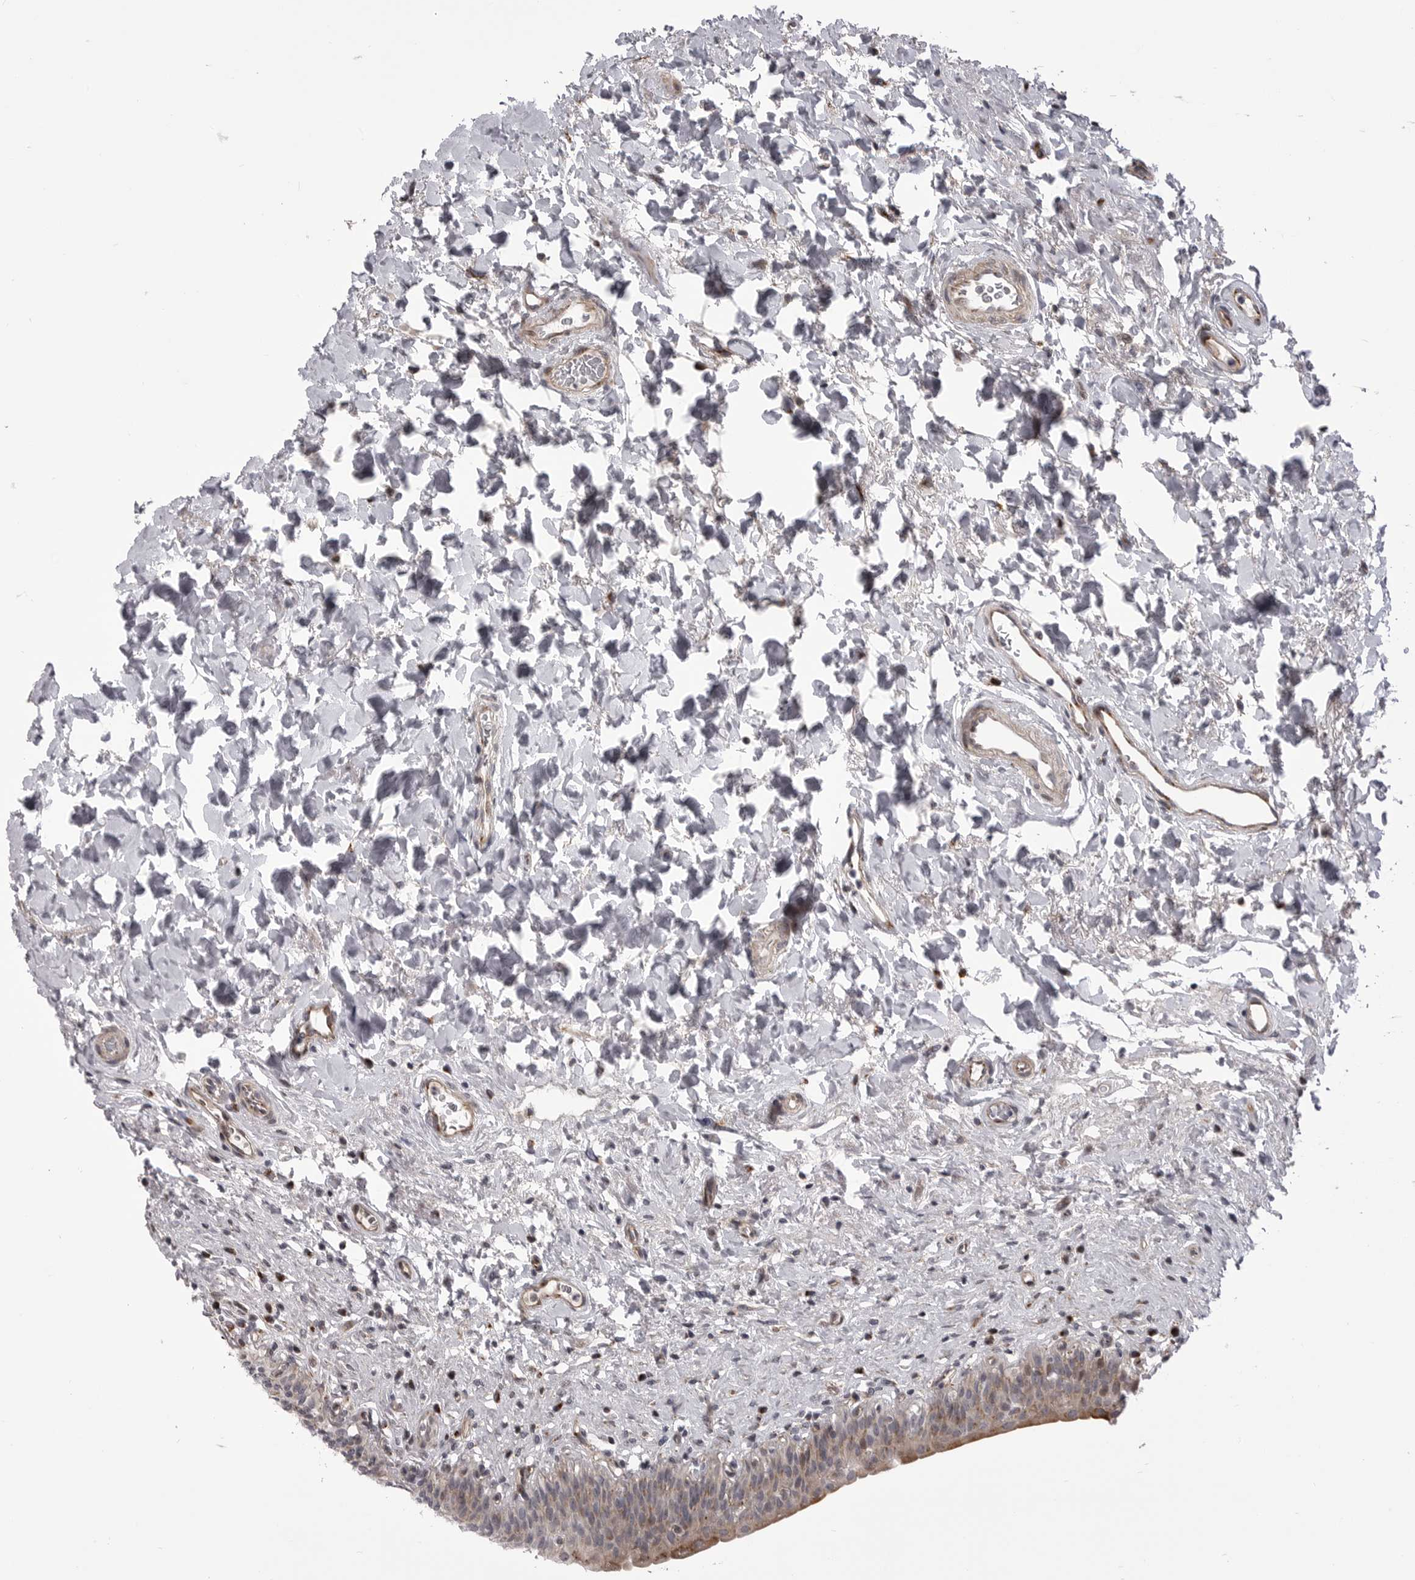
{"staining": {"intensity": "weak", "quantity": "25%-75%", "location": "cytoplasmic/membranous"}, "tissue": "urinary bladder", "cell_type": "Urothelial cells", "image_type": "normal", "snomed": [{"axis": "morphology", "description": "Normal tissue, NOS"}, {"axis": "topography", "description": "Urinary bladder"}], "caption": "IHC micrograph of normal human urinary bladder stained for a protein (brown), which shows low levels of weak cytoplasmic/membranous staining in approximately 25%-75% of urothelial cells.", "gene": "TMPRSS11F", "patient": {"sex": "male", "age": 83}}